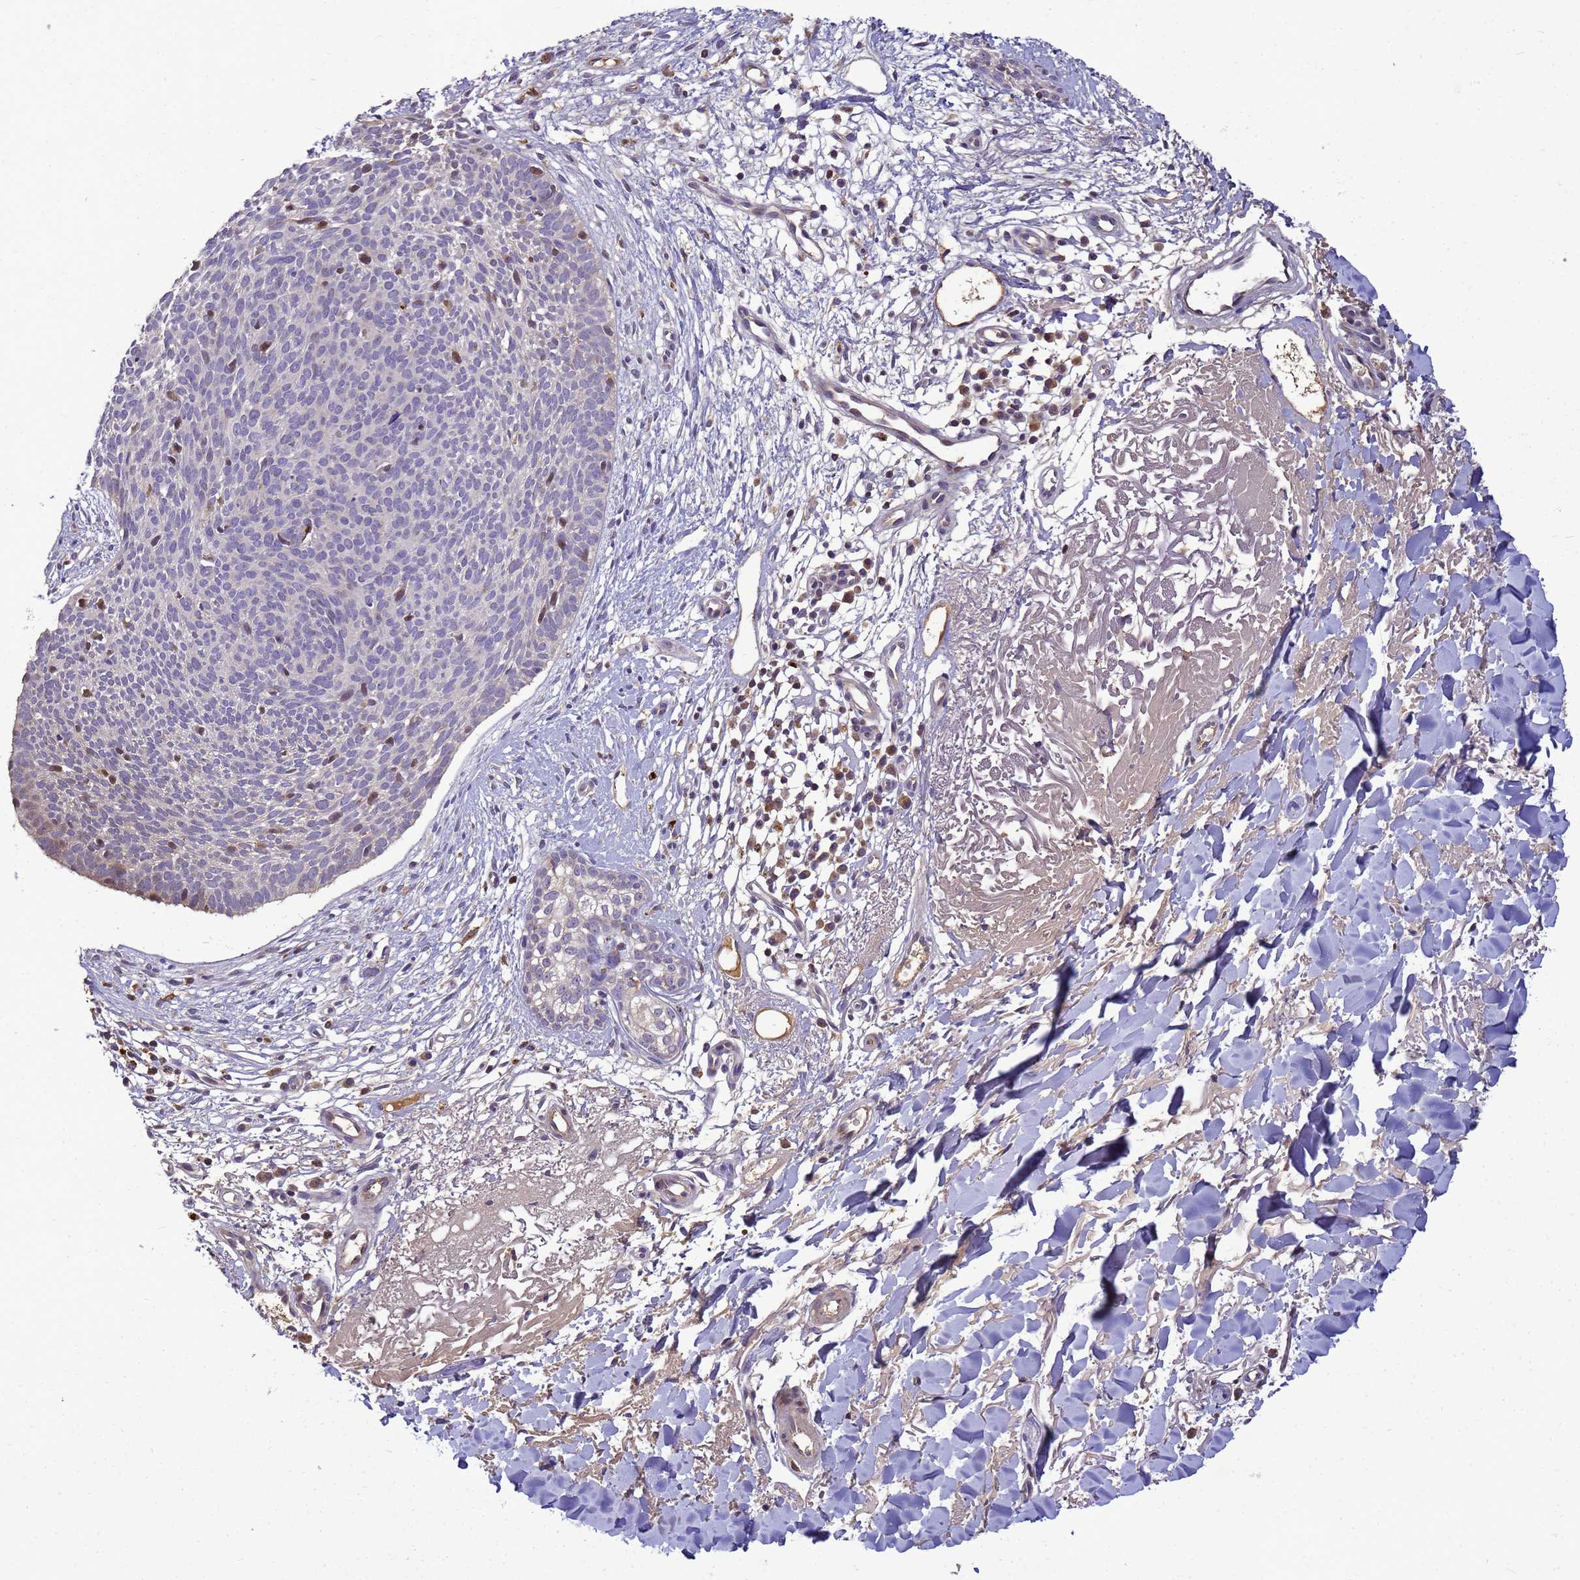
{"staining": {"intensity": "negative", "quantity": "none", "location": "none"}, "tissue": "skin cancer", "cell_type": "Tumor cells", "image_type": "cancer", "snomed": [{"axis": "morphology", "description": "Basal cell carcinoma"}, {"axis": "topography", "description": "Skin"}], "caption": "DAB immunohistochemical staining of human skin cancer reveals no significant expression in tumor cells.", "gene": "TMEM74B", "patient": {"sex": "male", "age": 84}}